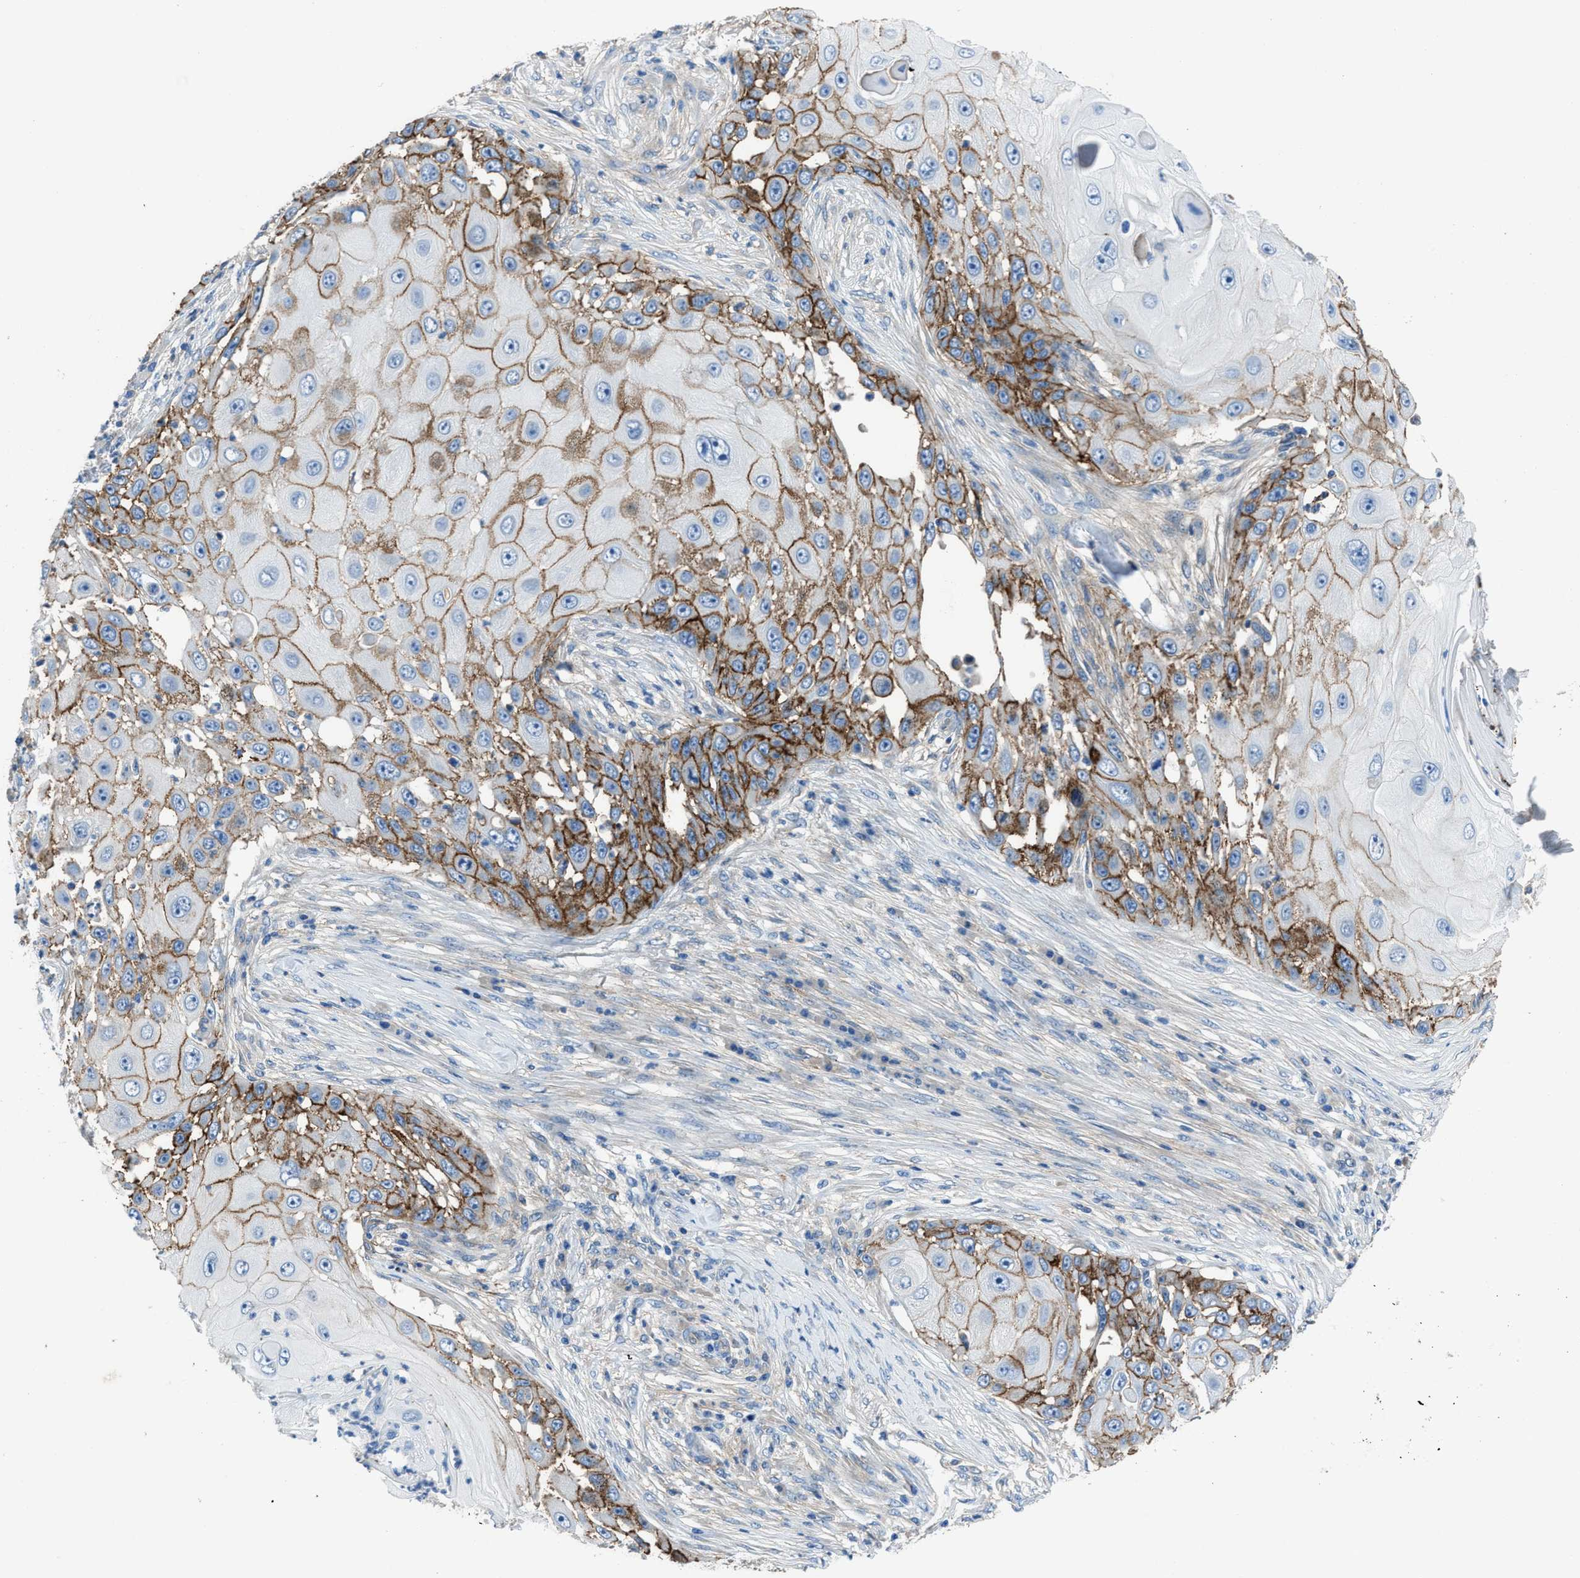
{"staining": {"intensity": "moderate", "quantity": ">75%", "location": "cytoplasmic/membranous"}, "tissue": "skin cancer", "cell_type": "Tumor cells", "image_type": "cancer", "snomed": [{"axis": "morphology", "description": "Squamous cell carcinoma, NOS"}, {"axis": "topography", "description": "Skin"}], "caption": "IHC photomicrograph of neoplastic tissue: human squamous cell carcinoma (skin) stained using IHC displays medium levels of moderate protein expression localized specifically in the cytoplasmic/membranous of tumor cells, appearing as a cytoplasmic/membranous brown color.", "gene": "PTGFRN", "patient": {"sex": "female", "age": 44}}